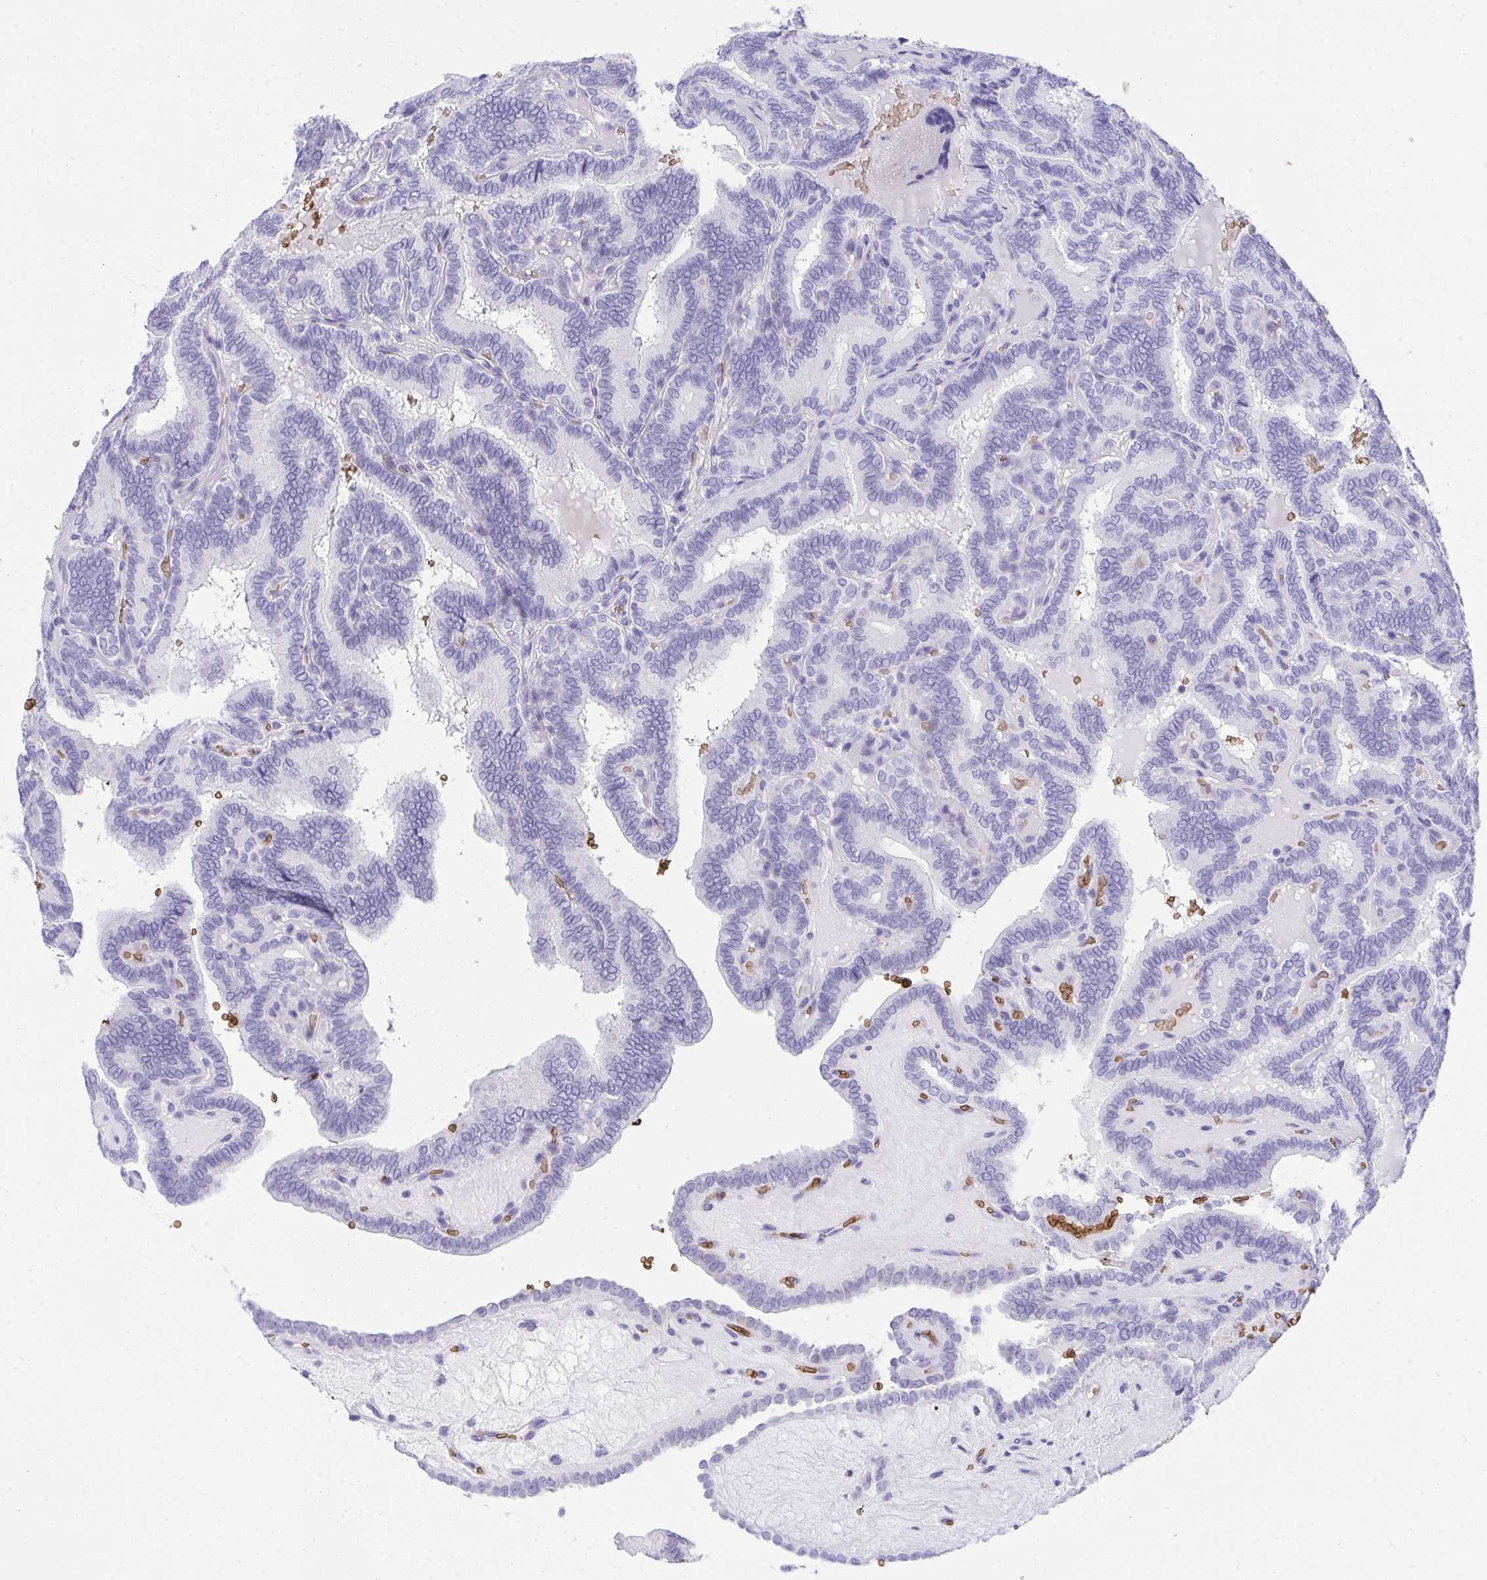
{"staining": {"intensity": "negative", "quantity": "none", "location": "none"}, "tissue": "thyroid cancer", "cell_type": "Tumor cells", "image_type": "cancer", "snomed": [{"axis": "morphology", "description": "Papillary adenocarcinoma, NOS"}, {"axis": "topography", "description": "Thyroid gland"}], "caption": "IHC of thyroid cancer (papillary adenocarcinoma) shows no staining in tumor cells.", "gene": "ANK1", "patient": {"sex": "female", "age": 21}}